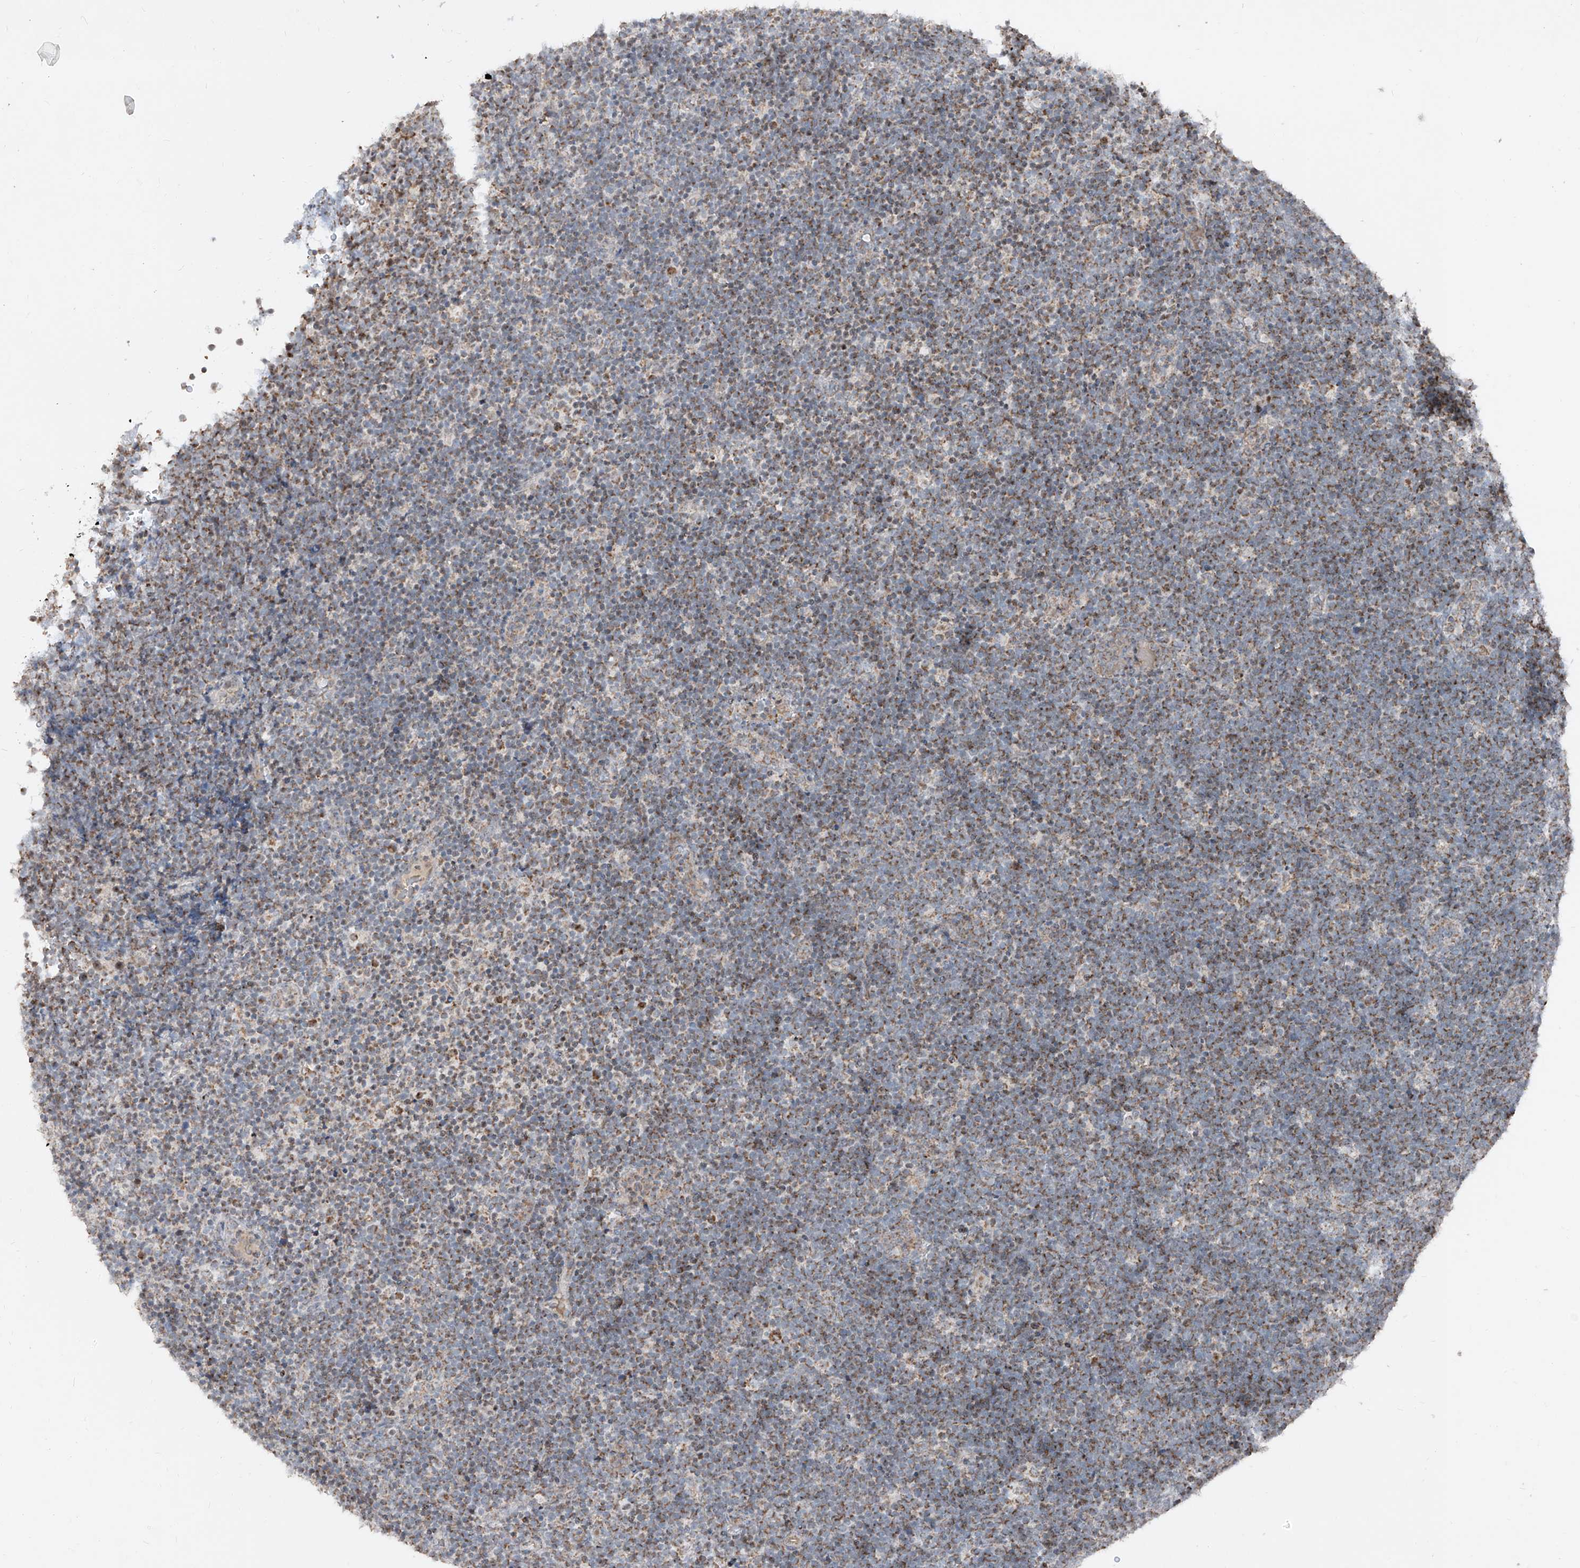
{"staining": {"intensity": "moderate", "quantity": "<25%", "location": "cytoplasmic/membranous"}, "tissue": "lymphoma", "cell_type": "Tumor cells", "image_type": "cancer", "snomed": [{"axis": "morphology", "description": "Malignant lymphoma, non-Hodgkin's type, High grade"}, {"axis": "topography", "description": "Lymph node"}], "caption": "This micrograph displays malignant lymphoma, non-Hodgkin's type (high-grade) stained with IHC to label a protein in brown. The cytoplasmic/membranous of tumor cells show moderate positivity for the protein. Nuclei are counter-stained blue.", "gene": "NDUFB3", "patient": {"sex": "male", "age": 13}}